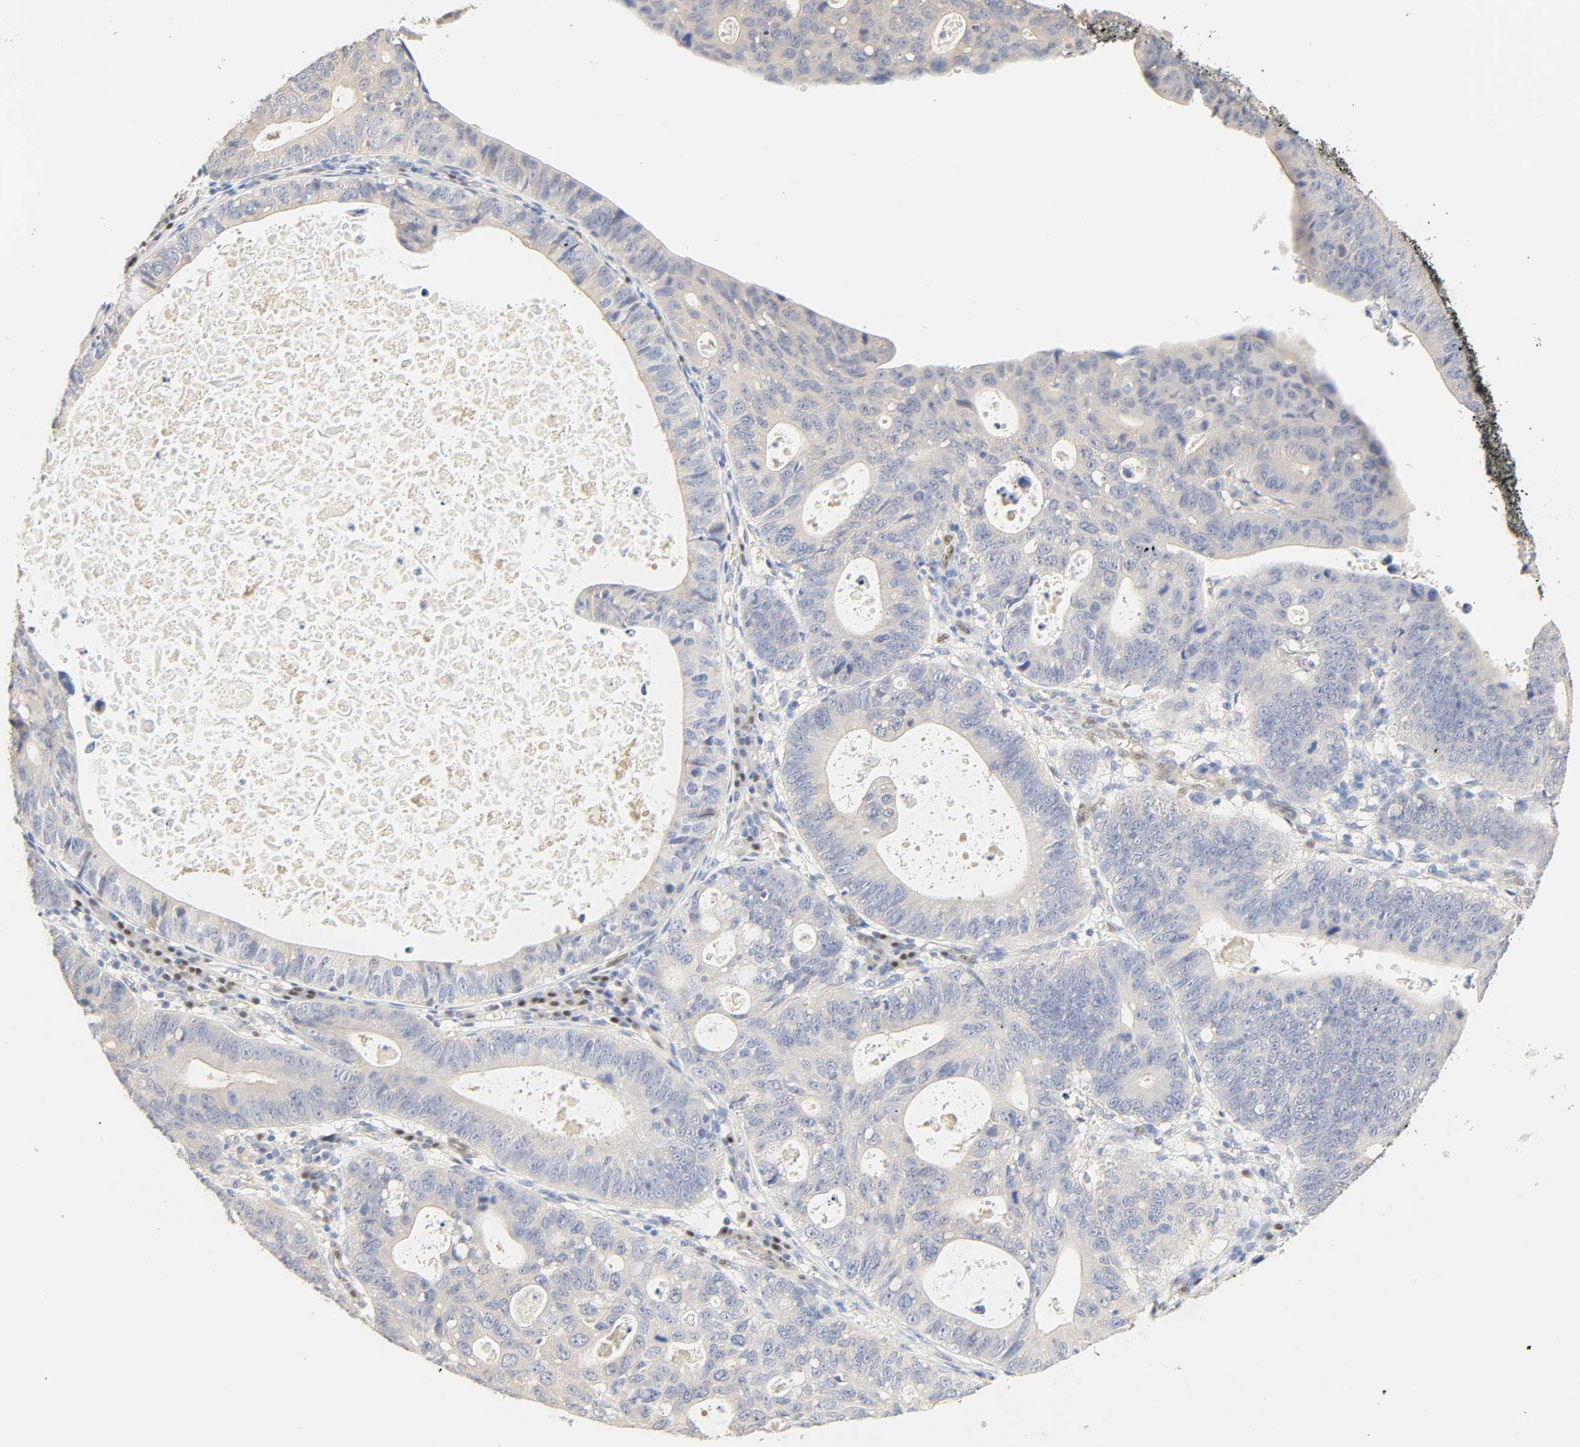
{"staining": {"intensity": "negative", "quantity": "none", "location": "none"}, "tissue": "stomach cancer", "cell_type": "Tumor cells", "image_type": "cancer", "snomed": [{"axis": "morphology", "description": "Adenocarcinoma, NOS"}, {"axis": "topography", "description": "Stomach"}], "caption": "Stomach cancer was stained to show a protein in brown. There is no significant positivity in tumor cells.", "gene": "BORCS8-MEF2B", "patient": {"sex": "male", "age": 59}}